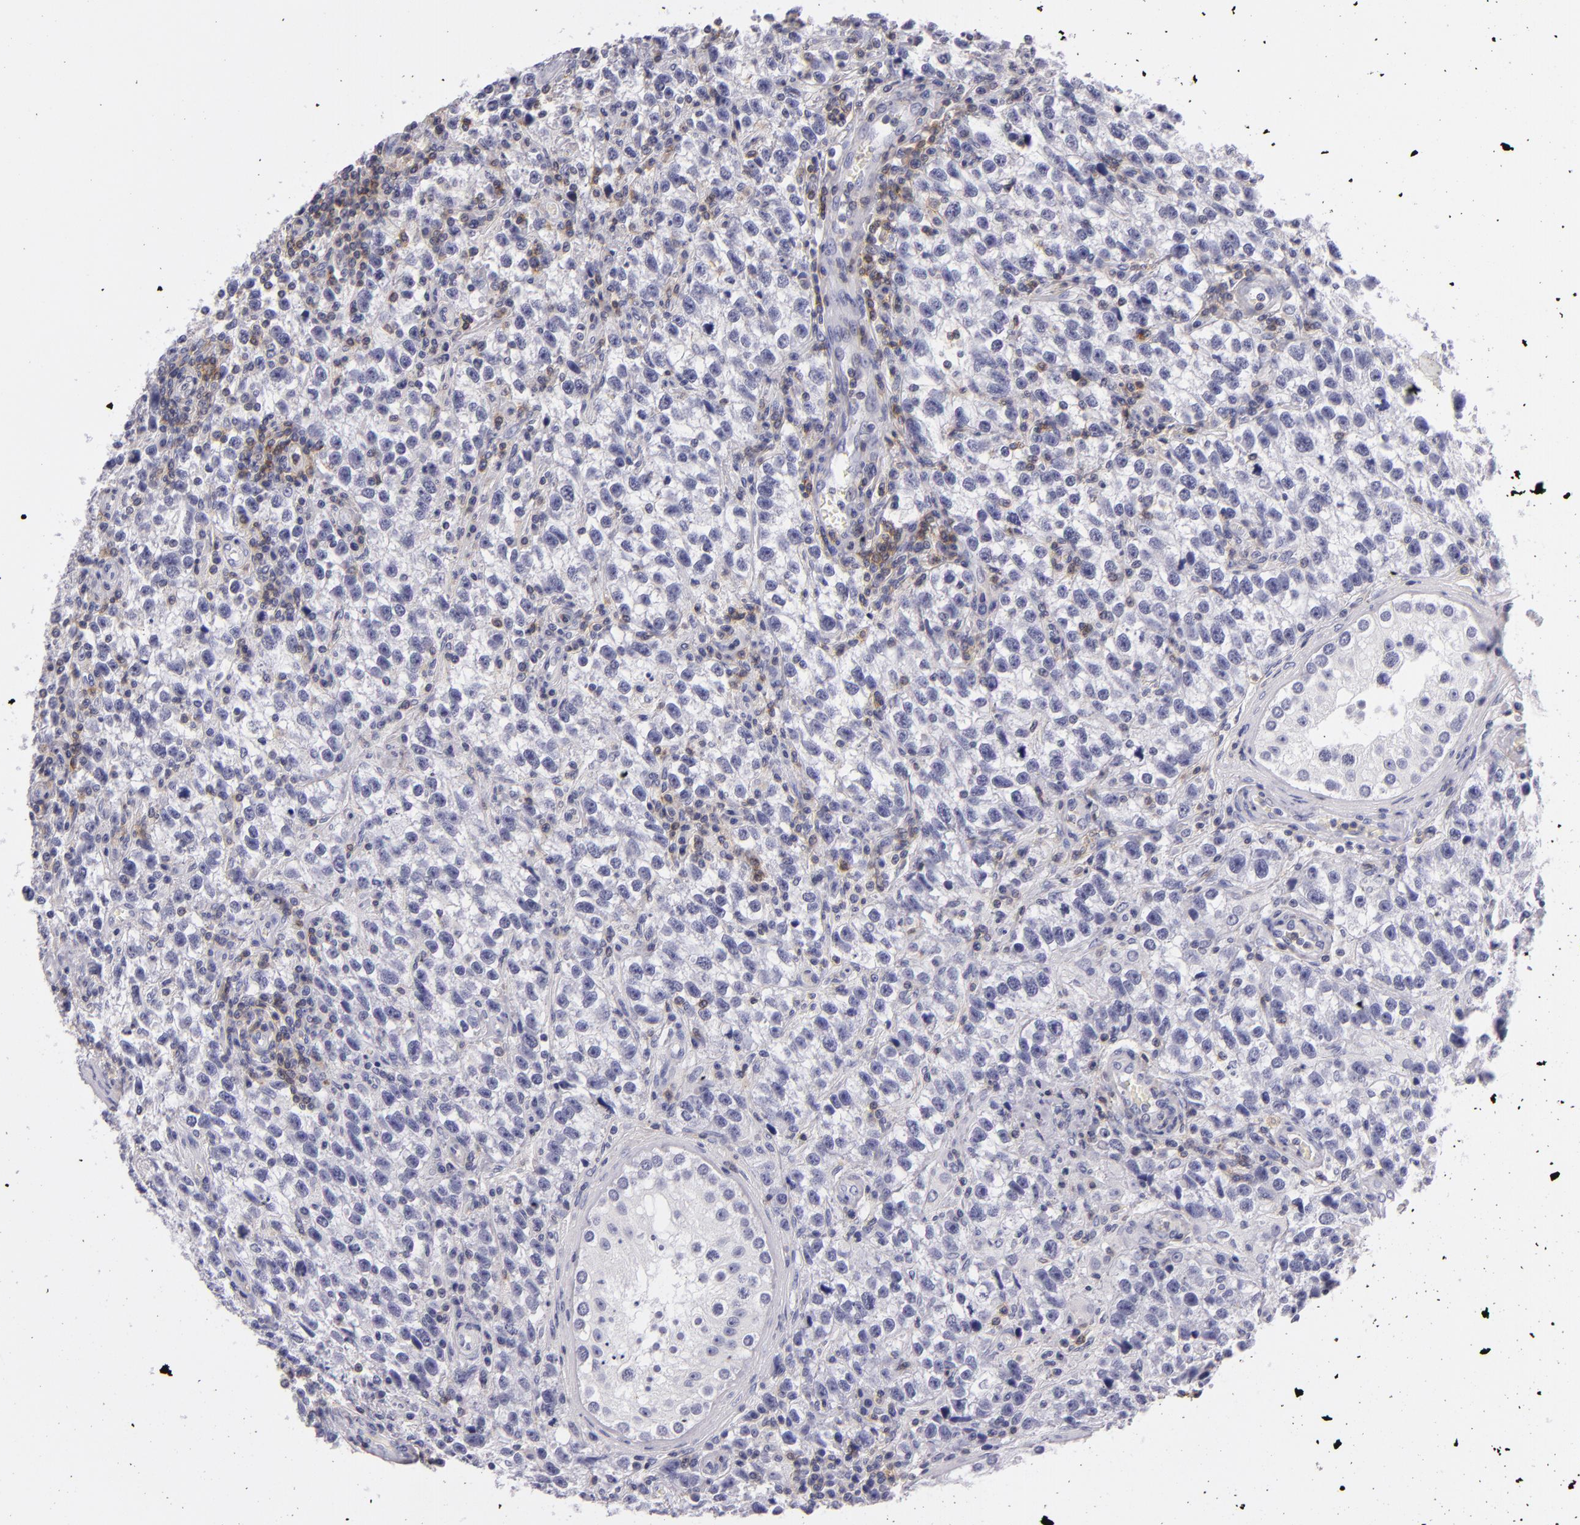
{"staining": {"intensity": "negative", "quantity": "none", "location": "none"}, "tissue": "testis cancer", "cell_type": "Tumor cells", "image_type": "cancer", "snomed": [{"axis": "morphology", "description": "Seminoma, NOS"}, {"axis": "topography", "description": "Testis"}], "caption": "Immunohistochemistry (IHC) of testis seminoma demonstrates no positivity in tumor cells.", "gene": "CD48", "patient": {"sex": "male", "age": 38}}